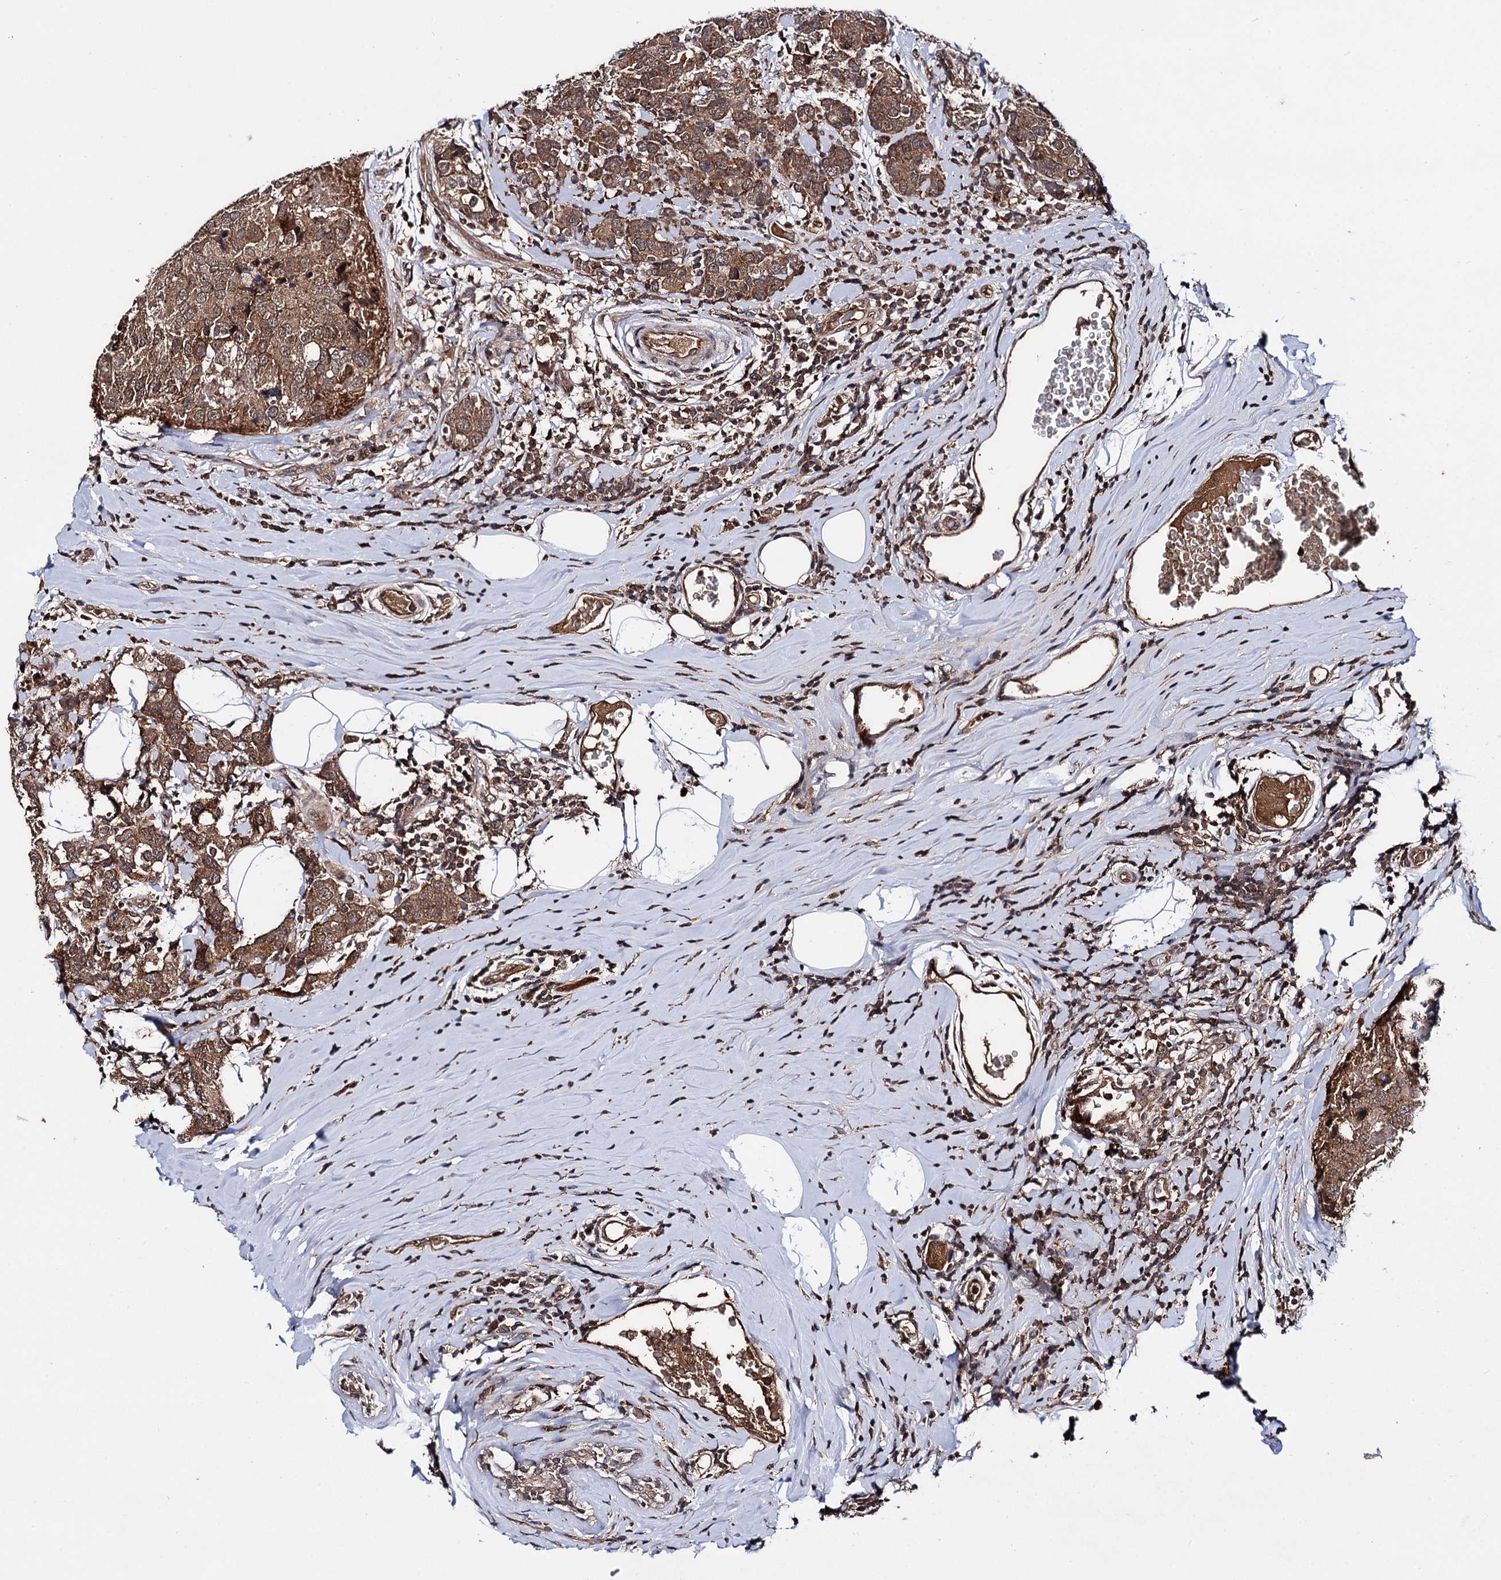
{"staining": {"intensity": "moderate", "quantity": ">75%", "location": "cytoplasmic/membranous"}, "tissue": "breast cancer", "cell_type": "Tumor cells", "image_type": "cancer", "snomed": [{"axis": "morphology", "description": "Lobular carcinoma"}, {"axis": "topography", "description": "Breast"}], "caption": "IHC histopathology image of neoplastic tissue: lobular carcinoma (breast) stained using immunohistochemistry (IHC) shows medium levels of moderate protein expression localized specifically in the cytoplasmic/membranous of tumor cells, appearing as a cytoplasmic/membranous brown color.", "gene": "MICAL2", "patient": {"sex": "female", "age": 59}}